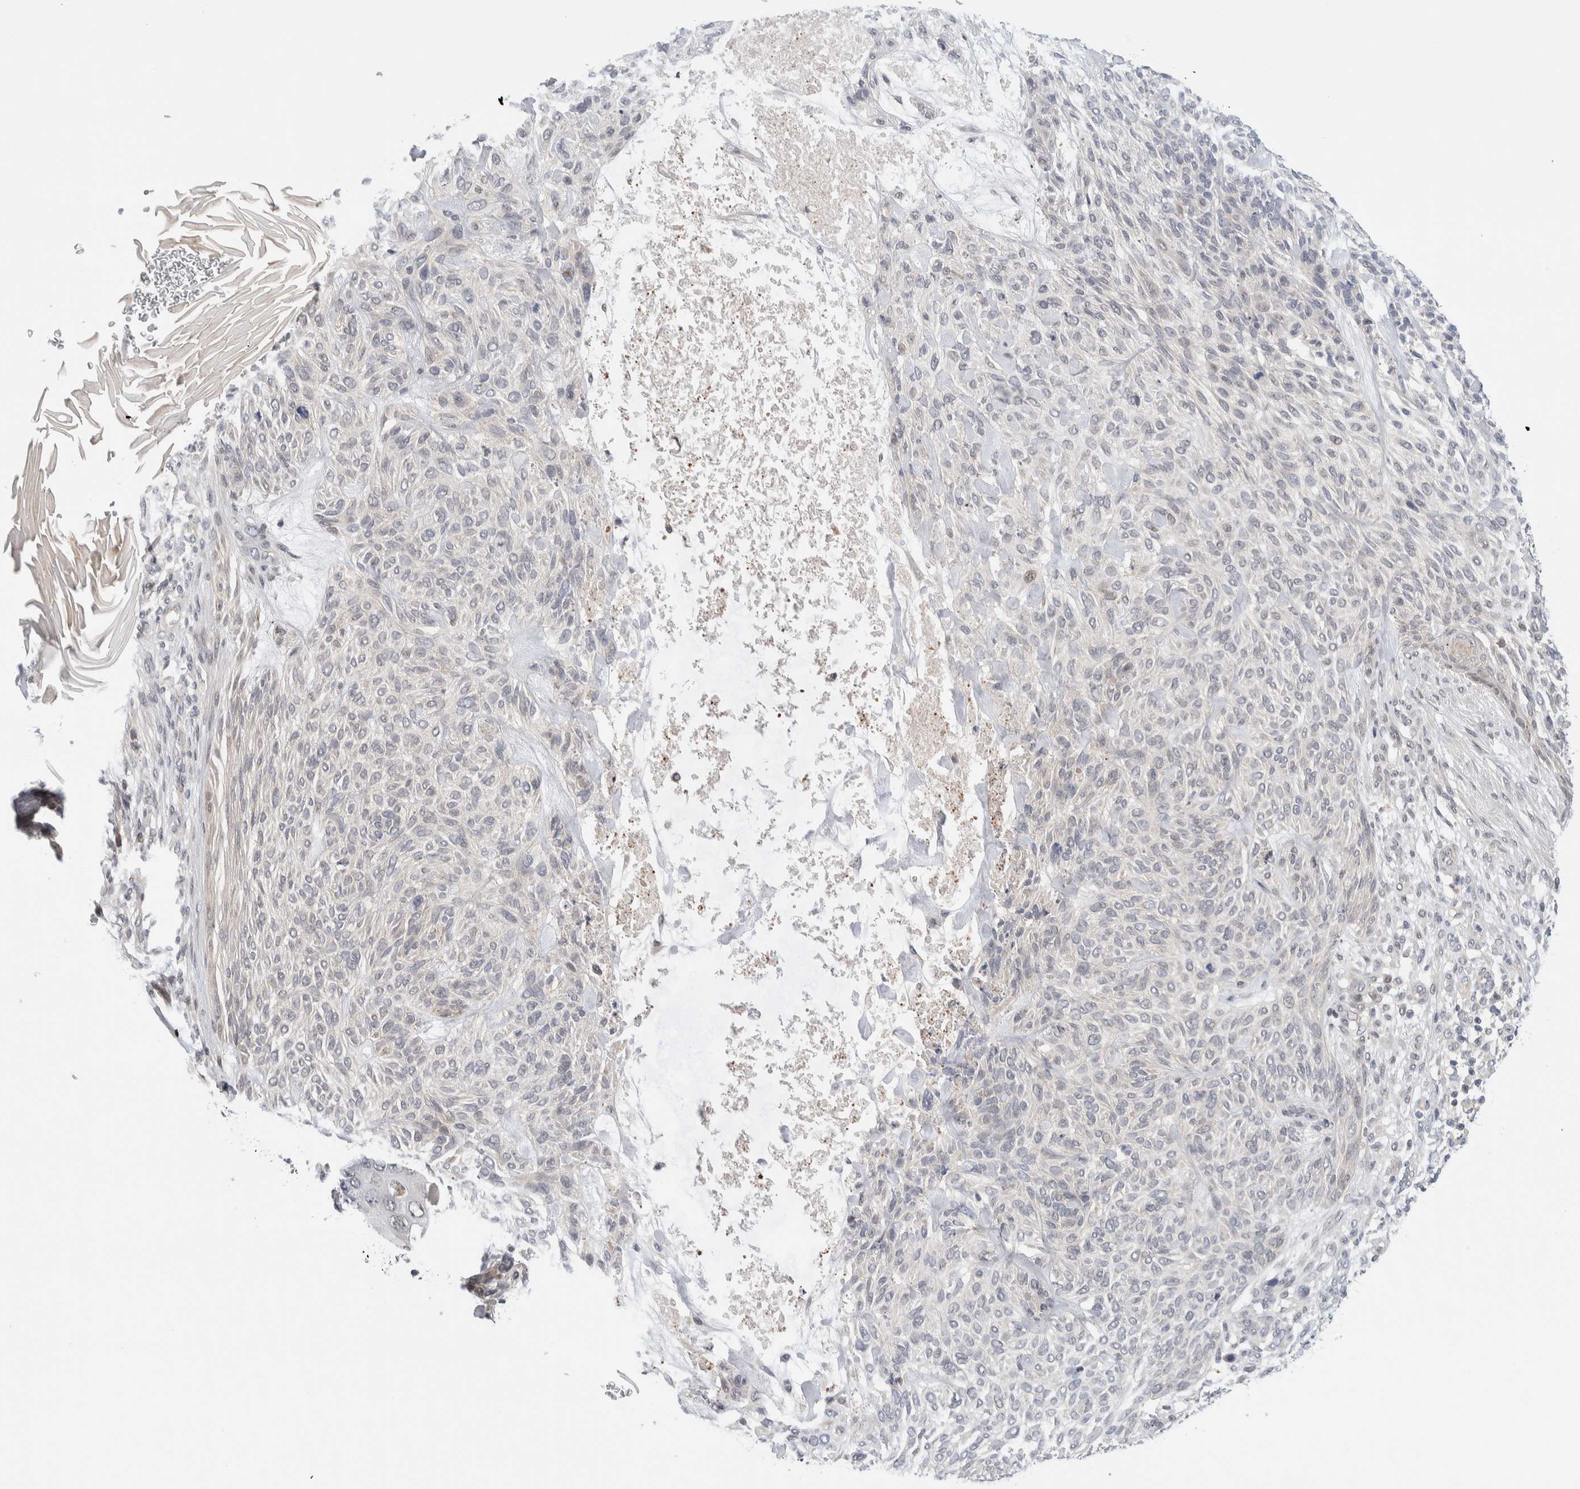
{"staining": {"intensity": "negative", "quantity": "none", "location": "none"}, "tissue": "skin cancer", "cell_type": "Tumor cells", "image_type": "cancer", "snomed": [{"axis": "morphology", "description": "Basal cell carcinoma"}, {"axis": "topography", "description": "Skin"}], "caption": "There is no significant expression in tumor cells of skin cancer. The staining is performed using DAB (3,3'-diaminobenzidine) brown chromogen with nuclei counter-stained in using hematoxylin.", "gene": "NCR3LG1", "patient": {"sex": "male", "age": 55}}